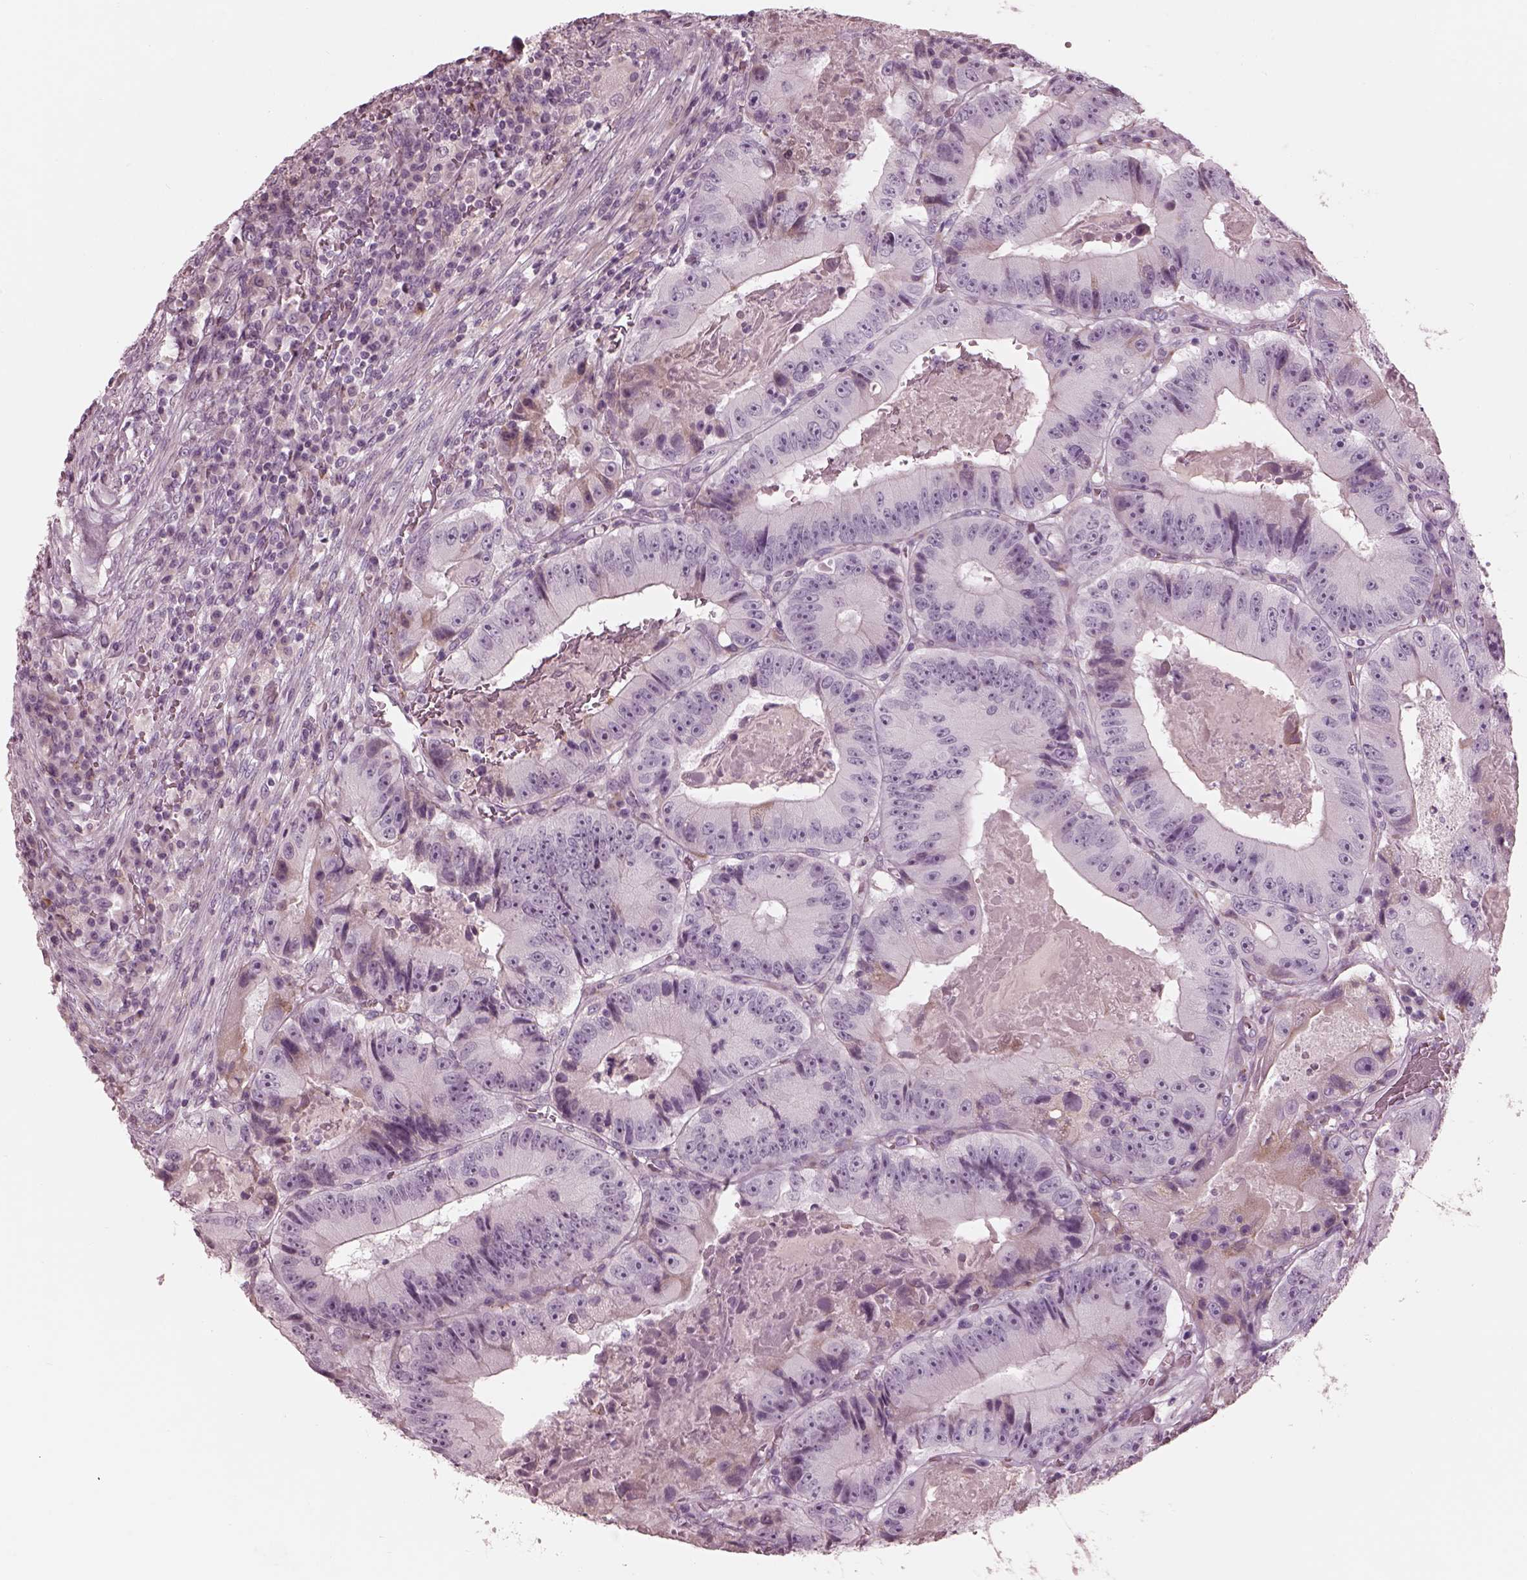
{"staining": {"intensity": "negative", "quantity": "none", "location": "none"}, "tissue": "colorectal cancer", "cell_type": "Tumor cells", "image_type": "cancer", "snomed": [{"axis": "morphology", "description": "Adenocarcinoma, NOS"}, {"axis": "topography", "description": "Colon"}], "caption": "This is a histopathology image of immunohistochemistry staining of colorectal adenocarcinoma, which shows no staining in tumor cells. (DAB (3,3'-diaminobenzidine) immunohistochemistry (IHC), high magnification).", "gene": "CADM2", "patient": {"sex": "female", "age": 86}}